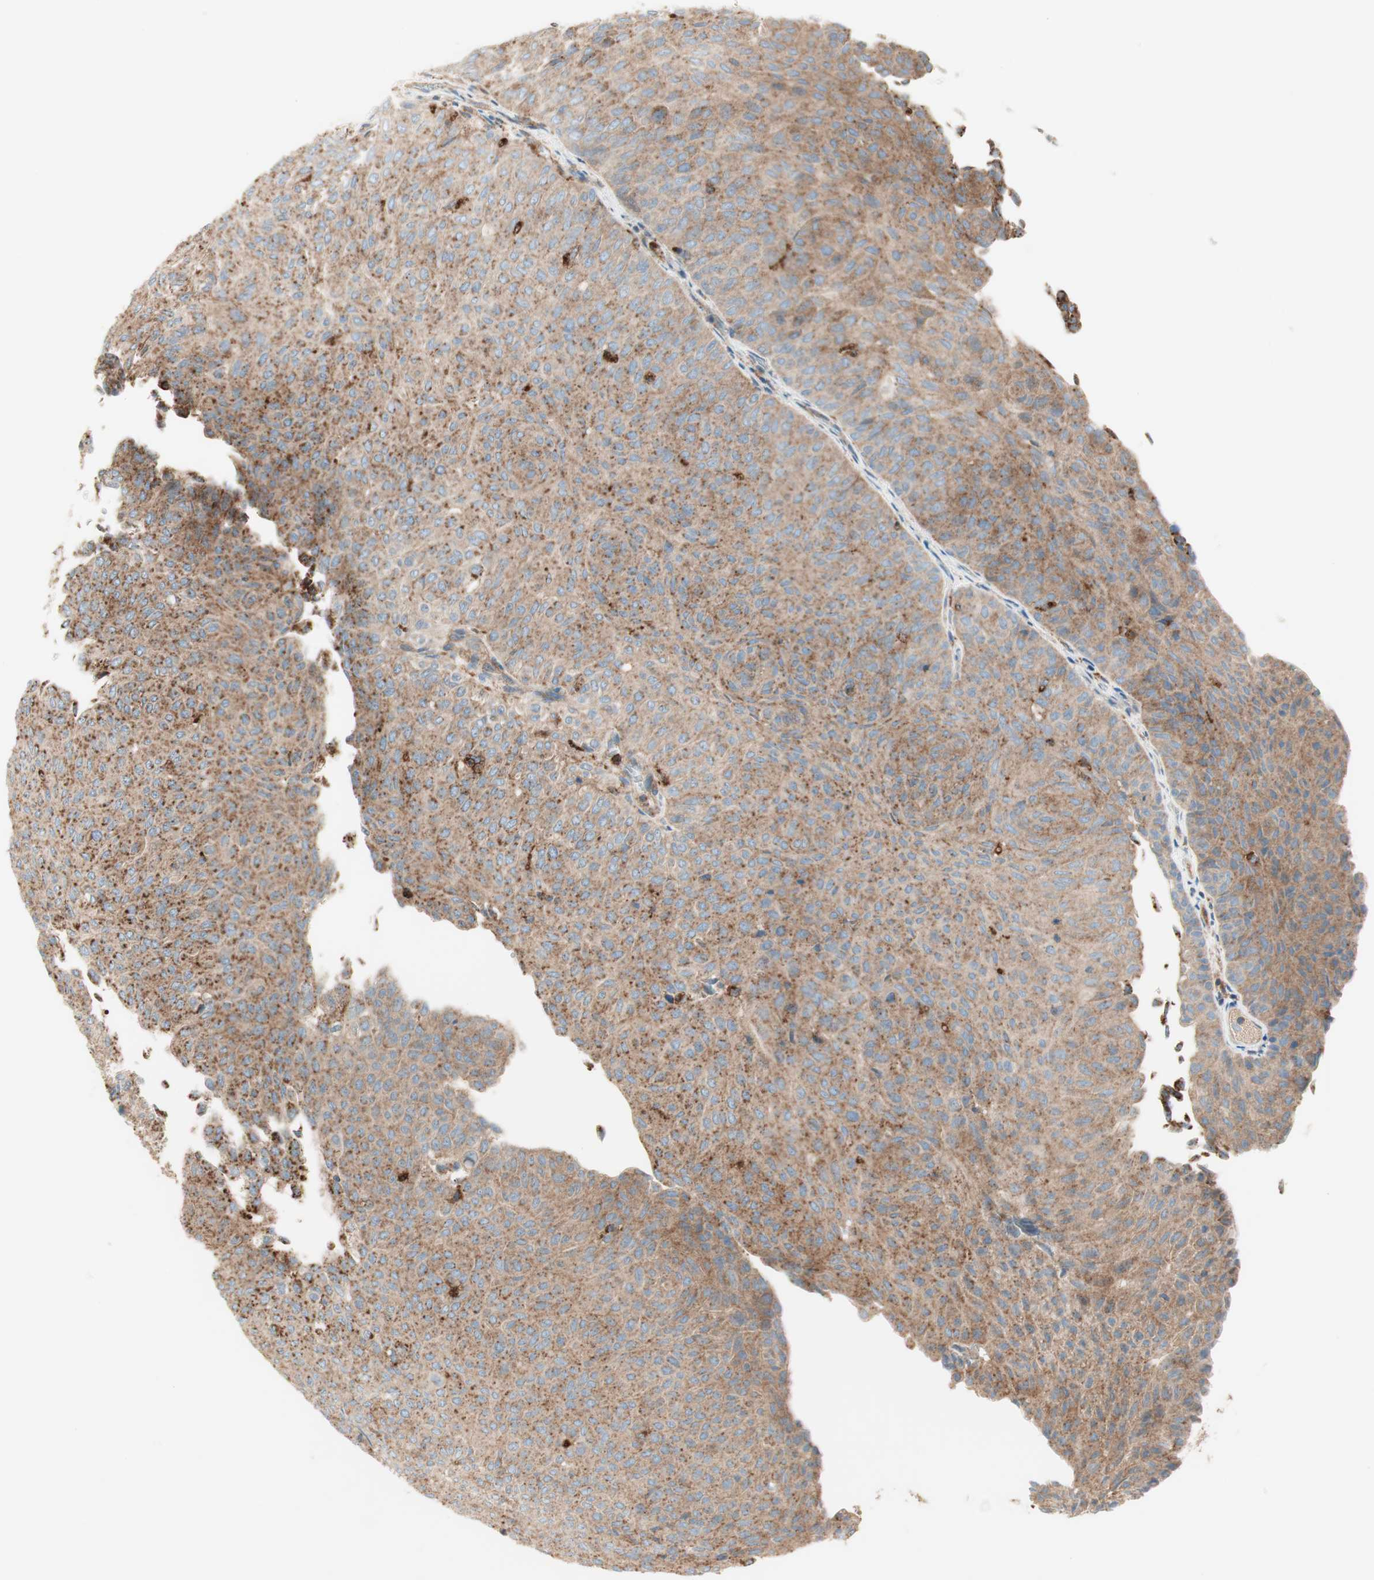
{"staining": {"intensity": "moderate", "quantity": ">75%", "location": "cytoplasmic/membranous"}, "tissue": "urothelial cancer", "cell_type": "Tumor cells", "image_type": "cancer", "snomed": [{"axis": "morphology", "description": "Urothelial carcinoma, Low grade"}, {"axis": "topography", "description": "Urinary bladder"}], "caption": "Protein staining demonstrates moderate cytoplasmic/membranous expression in approximately >75% of tumor cells in urothelial carcinoma (low-grade).", "gene": "ATP6V1G1", "patient": {"sex": "male", "age": 78}}